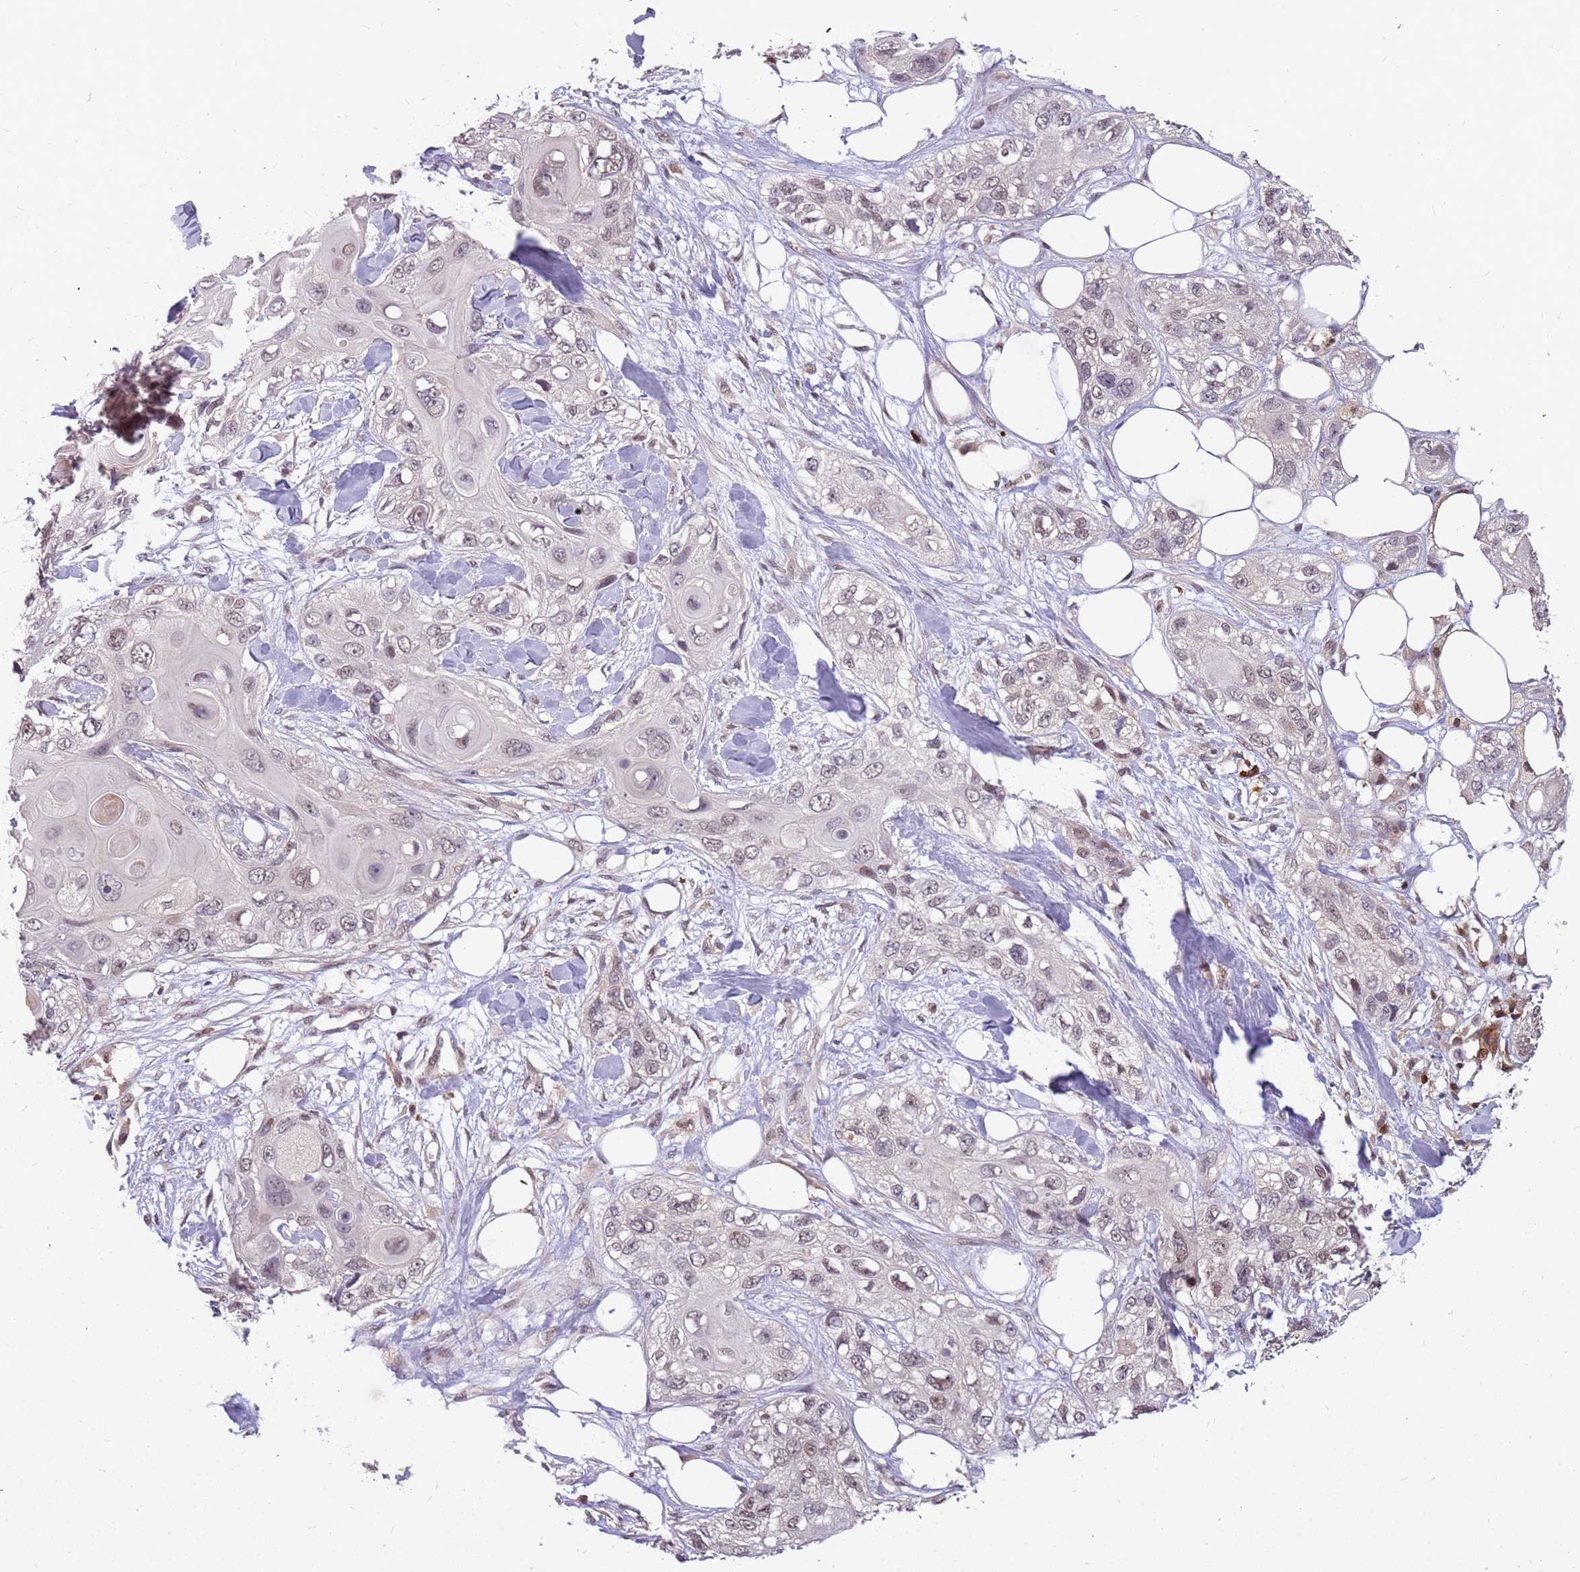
{"staining": {"intensity": "weak", "quantity": "<25%", "location": "nuclear"}, "tissue": "skin cancer", "cell_type": "Tumor cells", "image_type": "cancer", "snomed": [{"axis": "morphology", "description": "Normal tissue, NOS"}, {"axis": "morphology", "description": "Squamous cell carcinoma, NOS"}, {"axis": "topography", "description": "Skin"}], "caption": "IHC photomicrograph of neoplastic tissue: human skin cancer (squamous cell carcinoma) stained with DAB demonstrates no significant protein positivity in tumor cells.", "gene": "GBP2", "patient": {"sex": "male", "age": 72}}